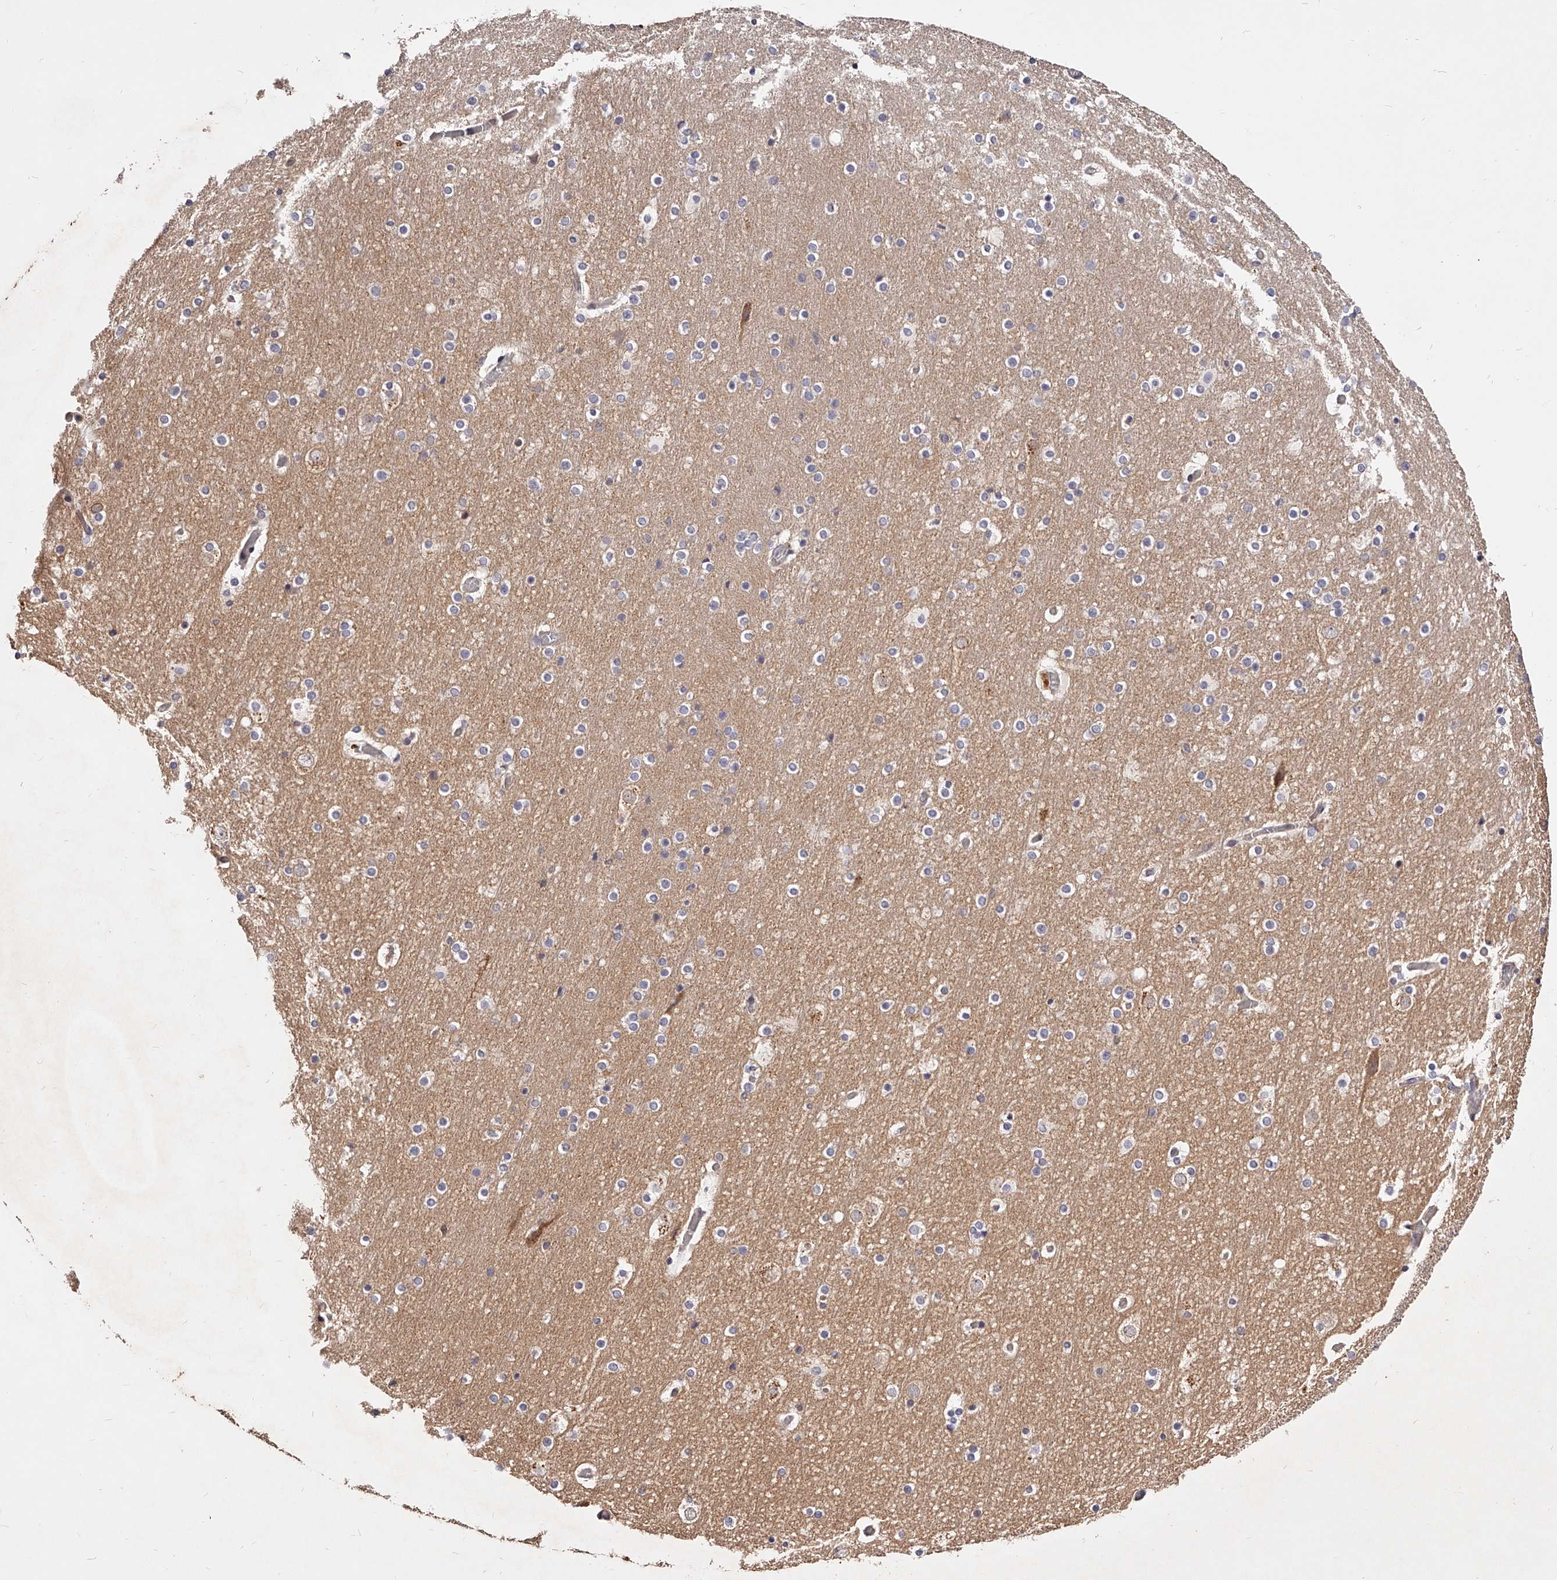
{"staining": {"intensity": "weak", "quantity": "25%-75%", "location": "cytoplasmic/membranous"}, "tissue": "cerebral cortex", "cell_type": "Endothelial cells", "image_type": "normal", "snomed": [{"axis": "morphology", "description": "Normal tissue, NOS"}, {"axis": "topography", "description": "Cerebral cortex"}], "caption": "Endothelial cells exhibit weak cytoplasmic/membranous positivity in about 25%-75% of cells in benign cerebral cortex. Nuclei are stained in blue.", "gene": "PHACTR1", "patient": {"sex": "male", "age": 57}}